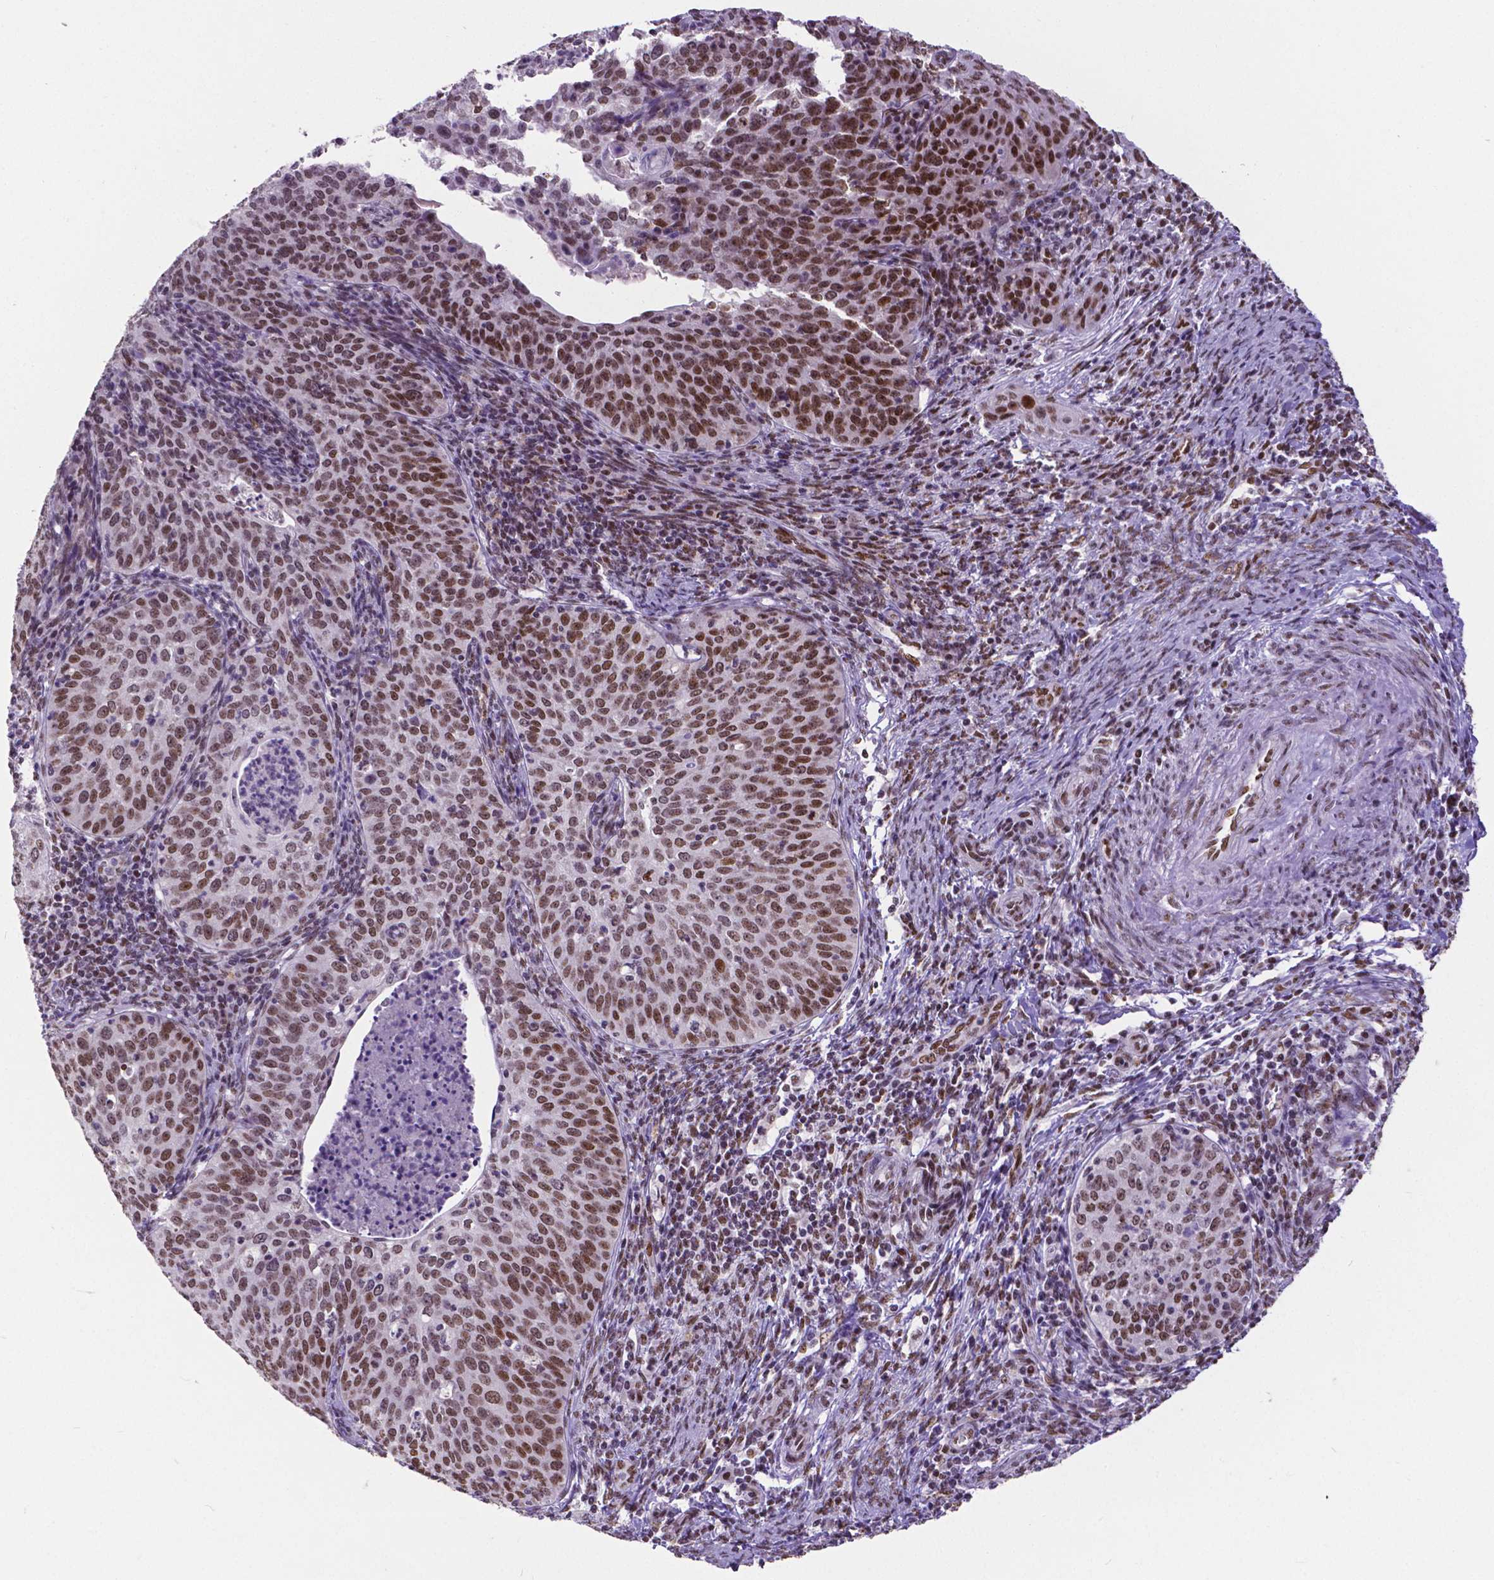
{"staining": {"intensity": "moderate", "quantity": ">75%", "location": "nuclear"}, "tissue": "cervical cancer", "cell_type": "Tumor cells", "image_type": "cancer", "snomed": [{"axis": "morphology", "description": "Squamous cell carcinoma, NOS"}, {"axis": "topography", "description": "Cervix"}], "caption": "Cervical cancer (squamous cell carcinoma) tissue shows moderate nuclear staining in about >75% of tumor cells, visualized by immunohistochemistry. (DAB (3,3'-diaminobenzidine) = brown stain, brightfield microscopy at high magnification).", "gene": "ATRX", "patient": {"sex": "female", "age": 30}}